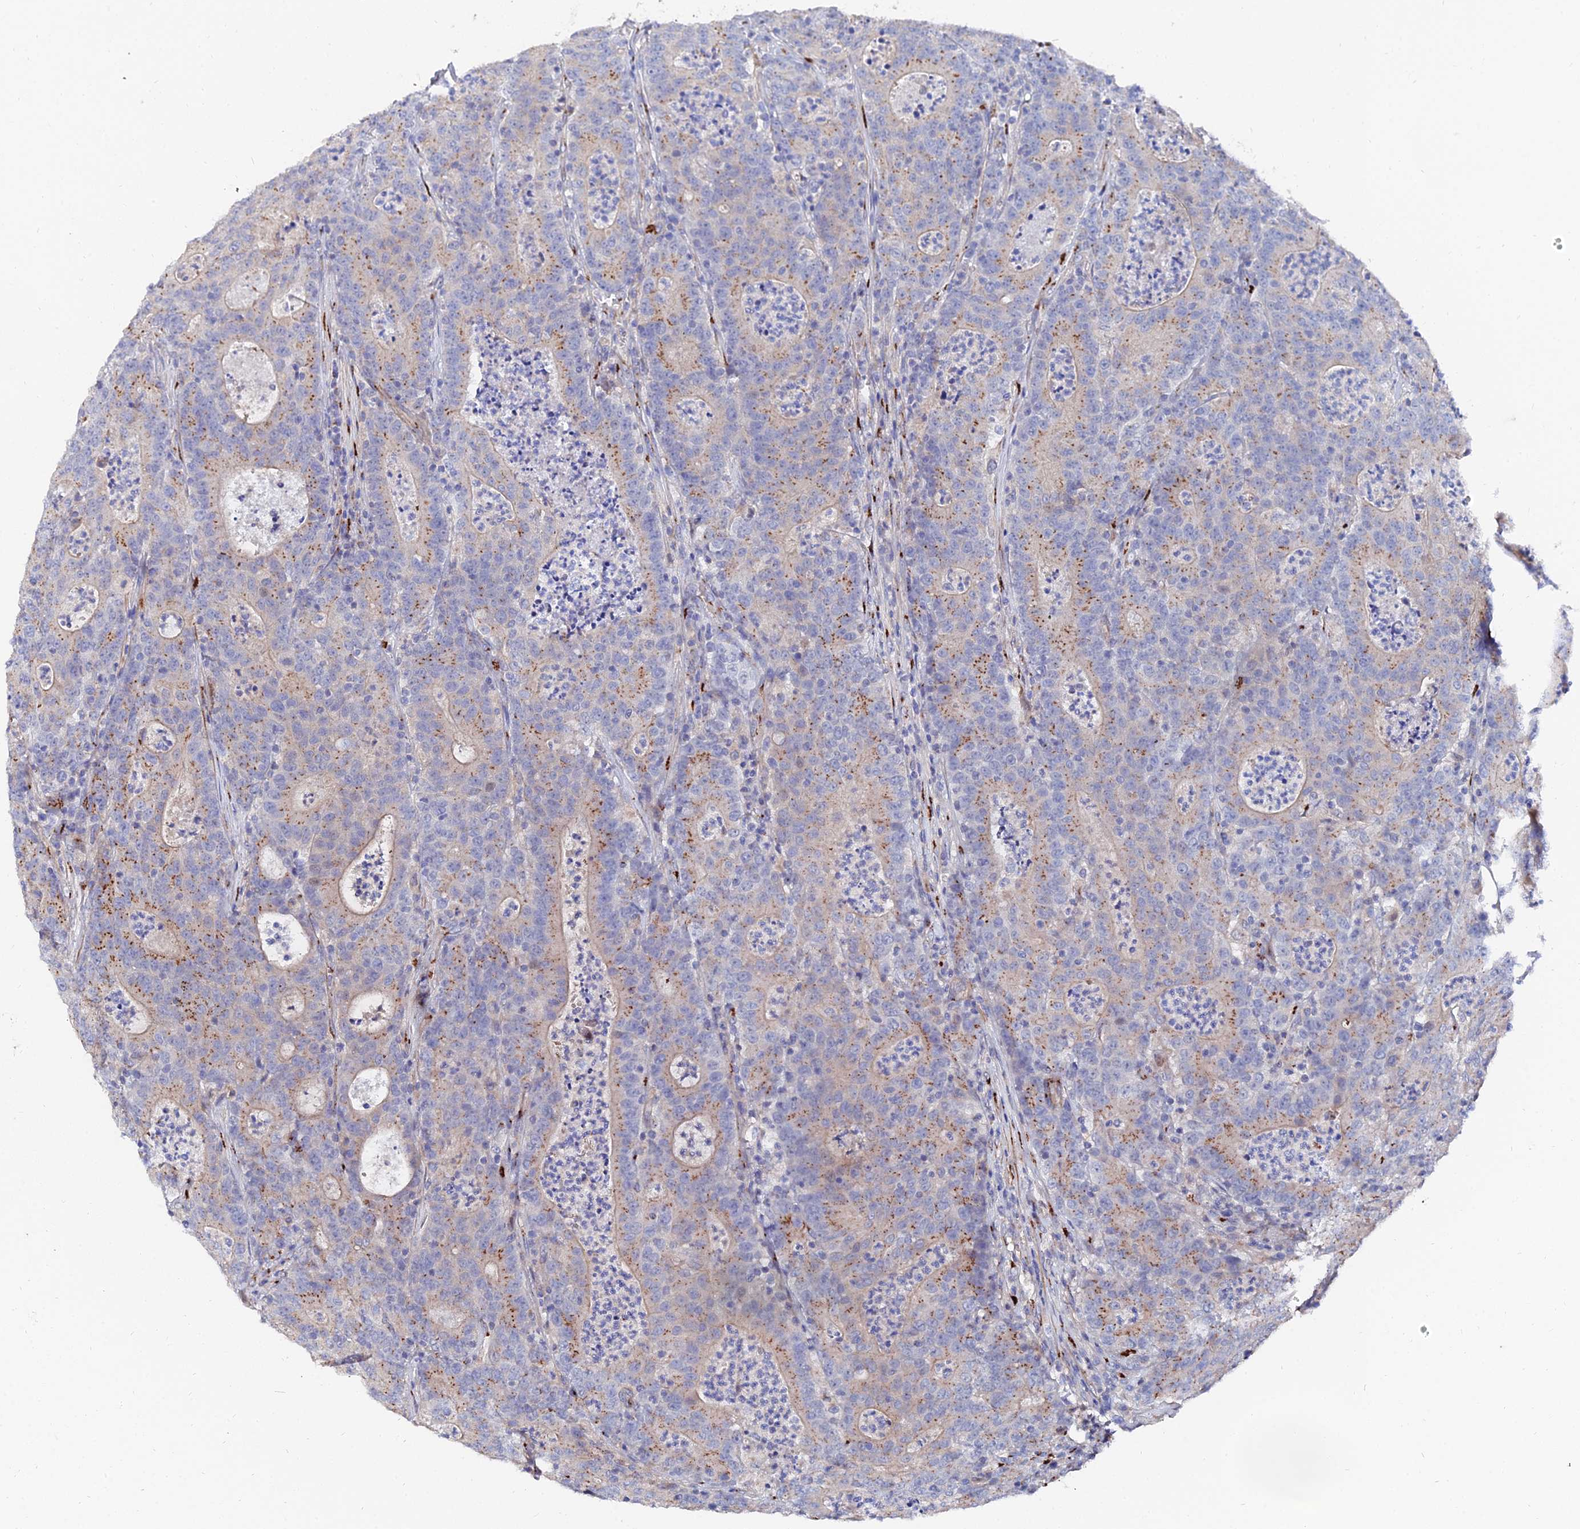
{"staining": {"intensity": "moderate", "quantity": "25%-75%", "location": "cytoplasmic/membranous"}, "tissue": "colorectal cancer", "cell_type": "Tumor cells", "image_type": "cancer", "snomed": [{"axis": "morphology", "description": "Adenocarcinoma, NOS"}, {"axis": "topography", "description": "Colon"}], "caption": "Moderate cytoplasmic/membranous protein expression is present in approximately 25%-75% of tumor cells in colorectal cancer.", "gene": "BORCS8", "patient": {"sex": "male", "age": 83}}